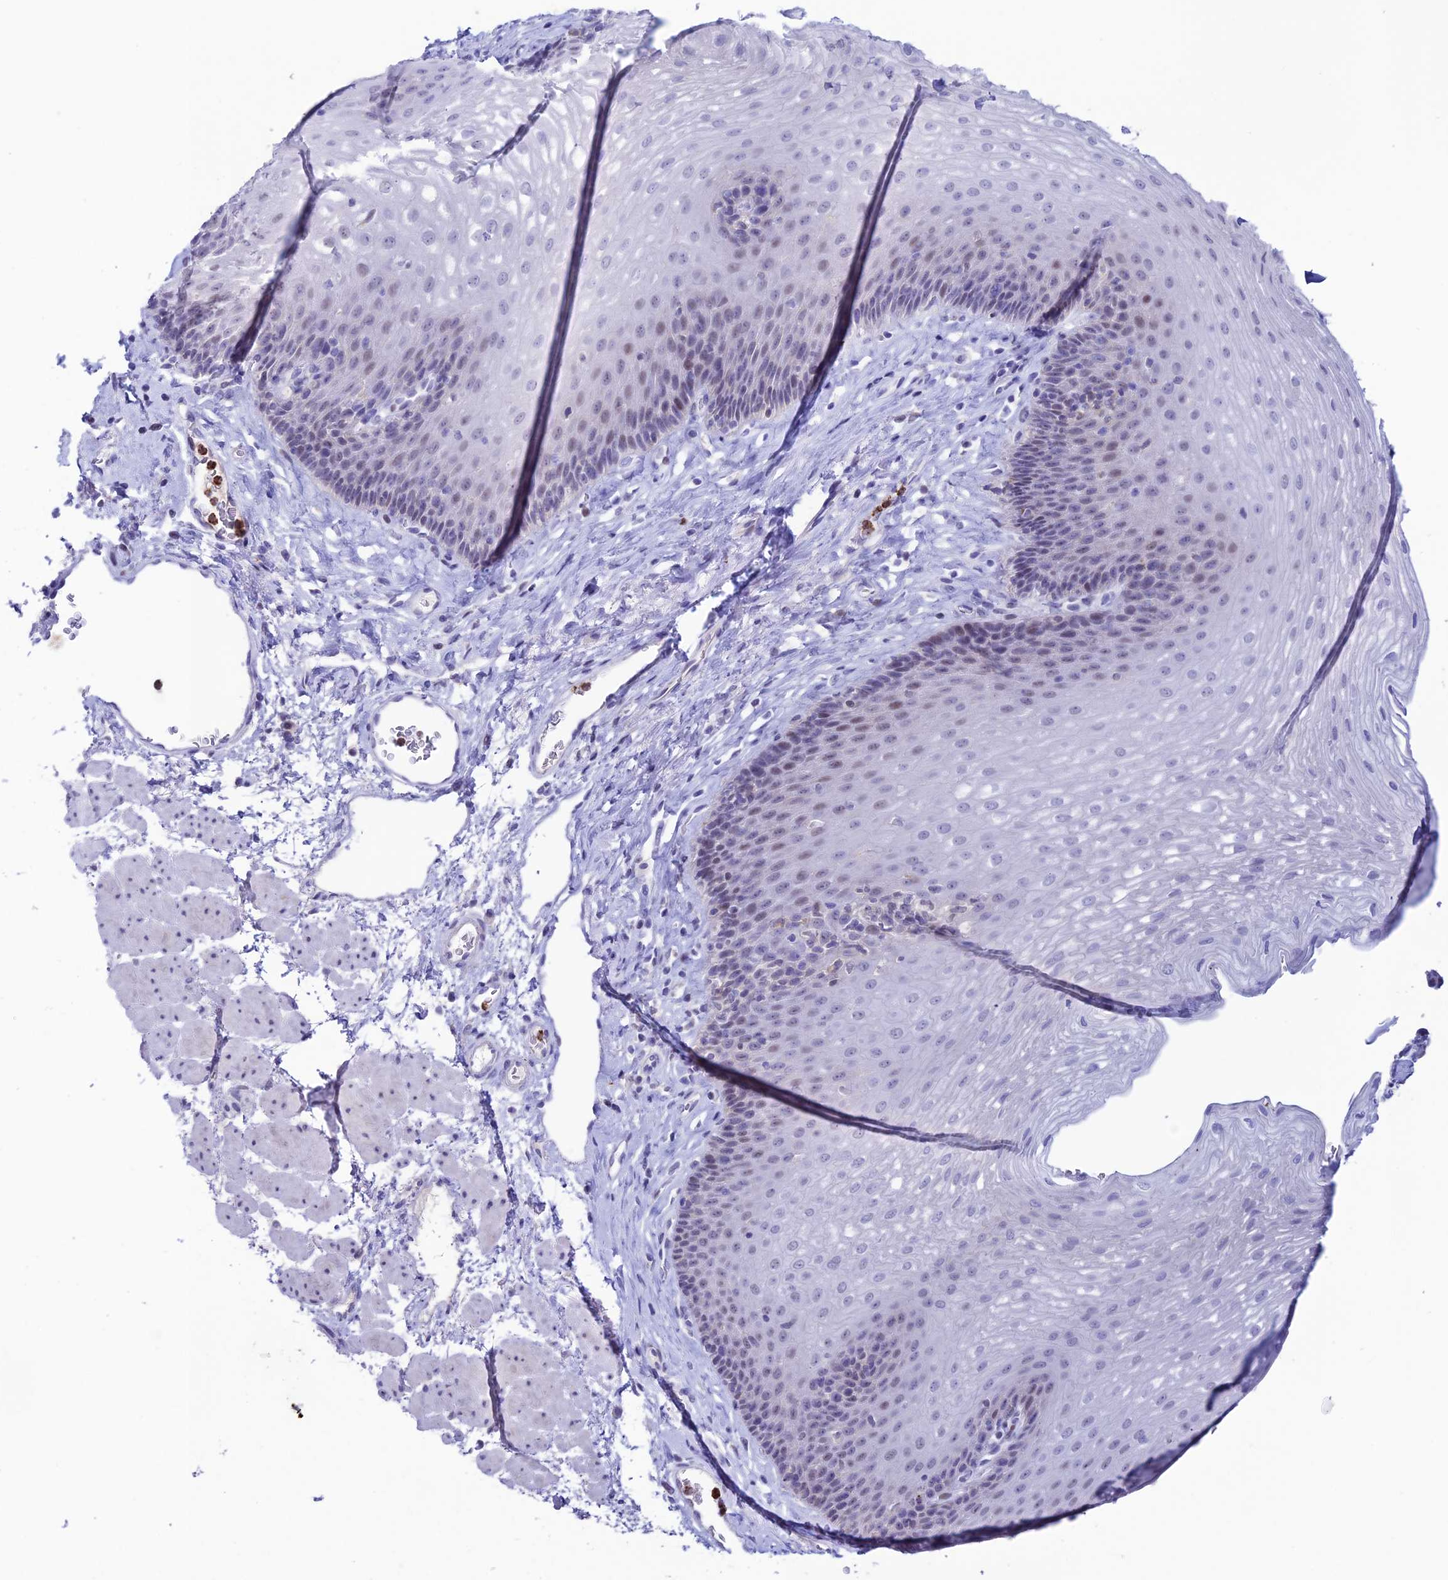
{"staining": {"intensity": "weak", "quantity": "<25%", "location": "nuclear"}, "tissue": "esophagus", "cell_type": "Squamous epithelial cells", "image_type": "normal", "snomed": [{"axis": "morphology", "description": "Normal tissue, NOS"}, {"axis": "topography", "description": "Esophagus"}], "caption": "IHC histopathology image of unremarkable human esophagus stained for a protein (brown), which displays no staining in squamous epithelial cells.", "gene": "MFSD2B", "patient": {"sex": "female", "age": 66}}